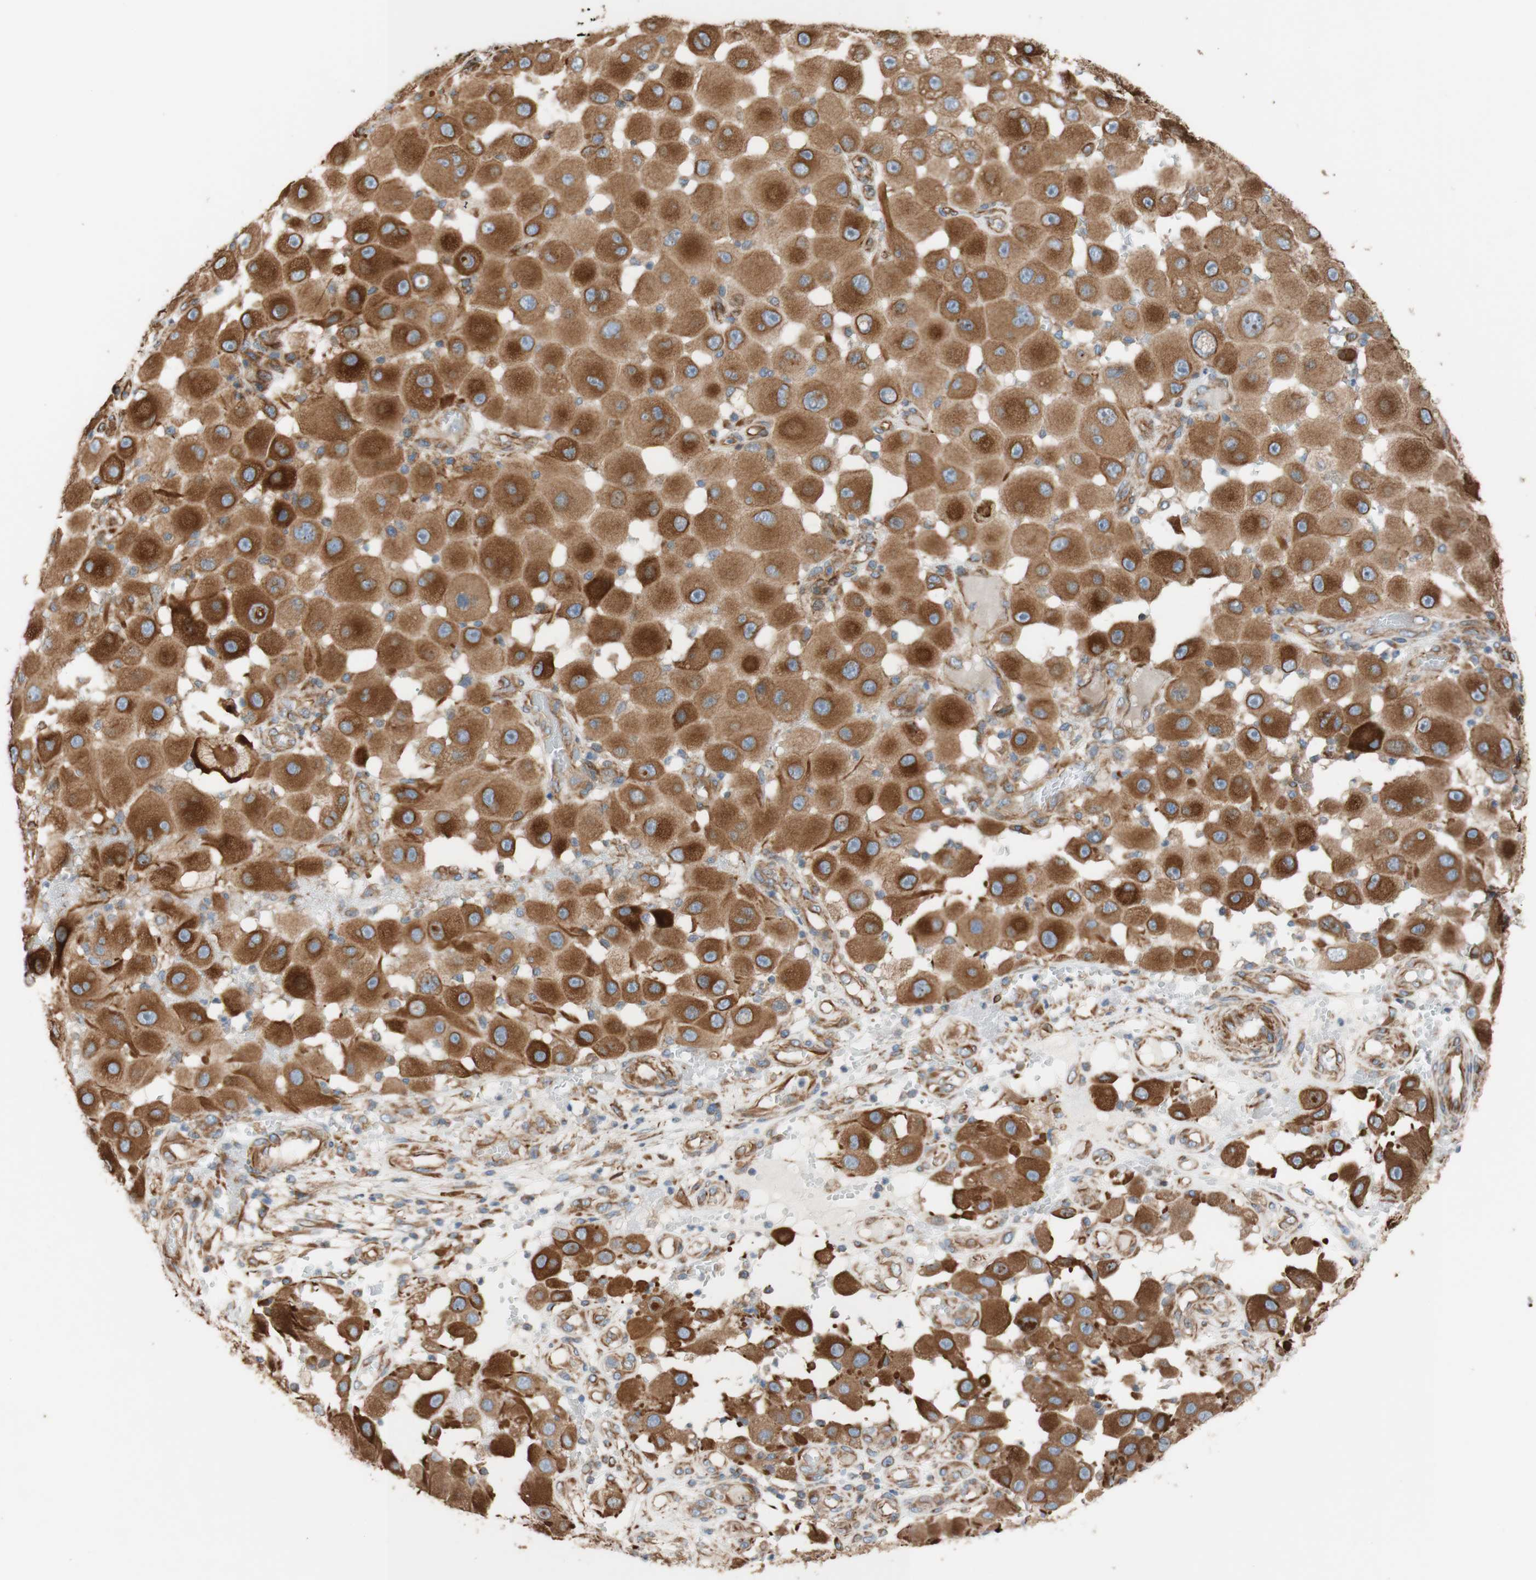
{"staining": {"intensity": "moderate", "quantity": ">75%", "location": "cytoplasmic/membranous"}, "tissue": "melanoma", "cell_type": "Tumor cells", "image_type": "cancer", "snomed": [{"axis": "morphology", "description": "Malignant melanoma, NOS"}, {"axis": "topography", "description": "Skin"}], "caption": "Tumor cells display moderate cytoplasmic/membranous expression in about >75% of cells in melanoma. The protein of interest is stained brown, and the nuclei are stained in blue (DAB (3,3'-diaminobenzidine) IHC with brightfield microscopy, high magnification).", "gene": "C1orf43", "patient": {"sex": "female", "age": 81}}